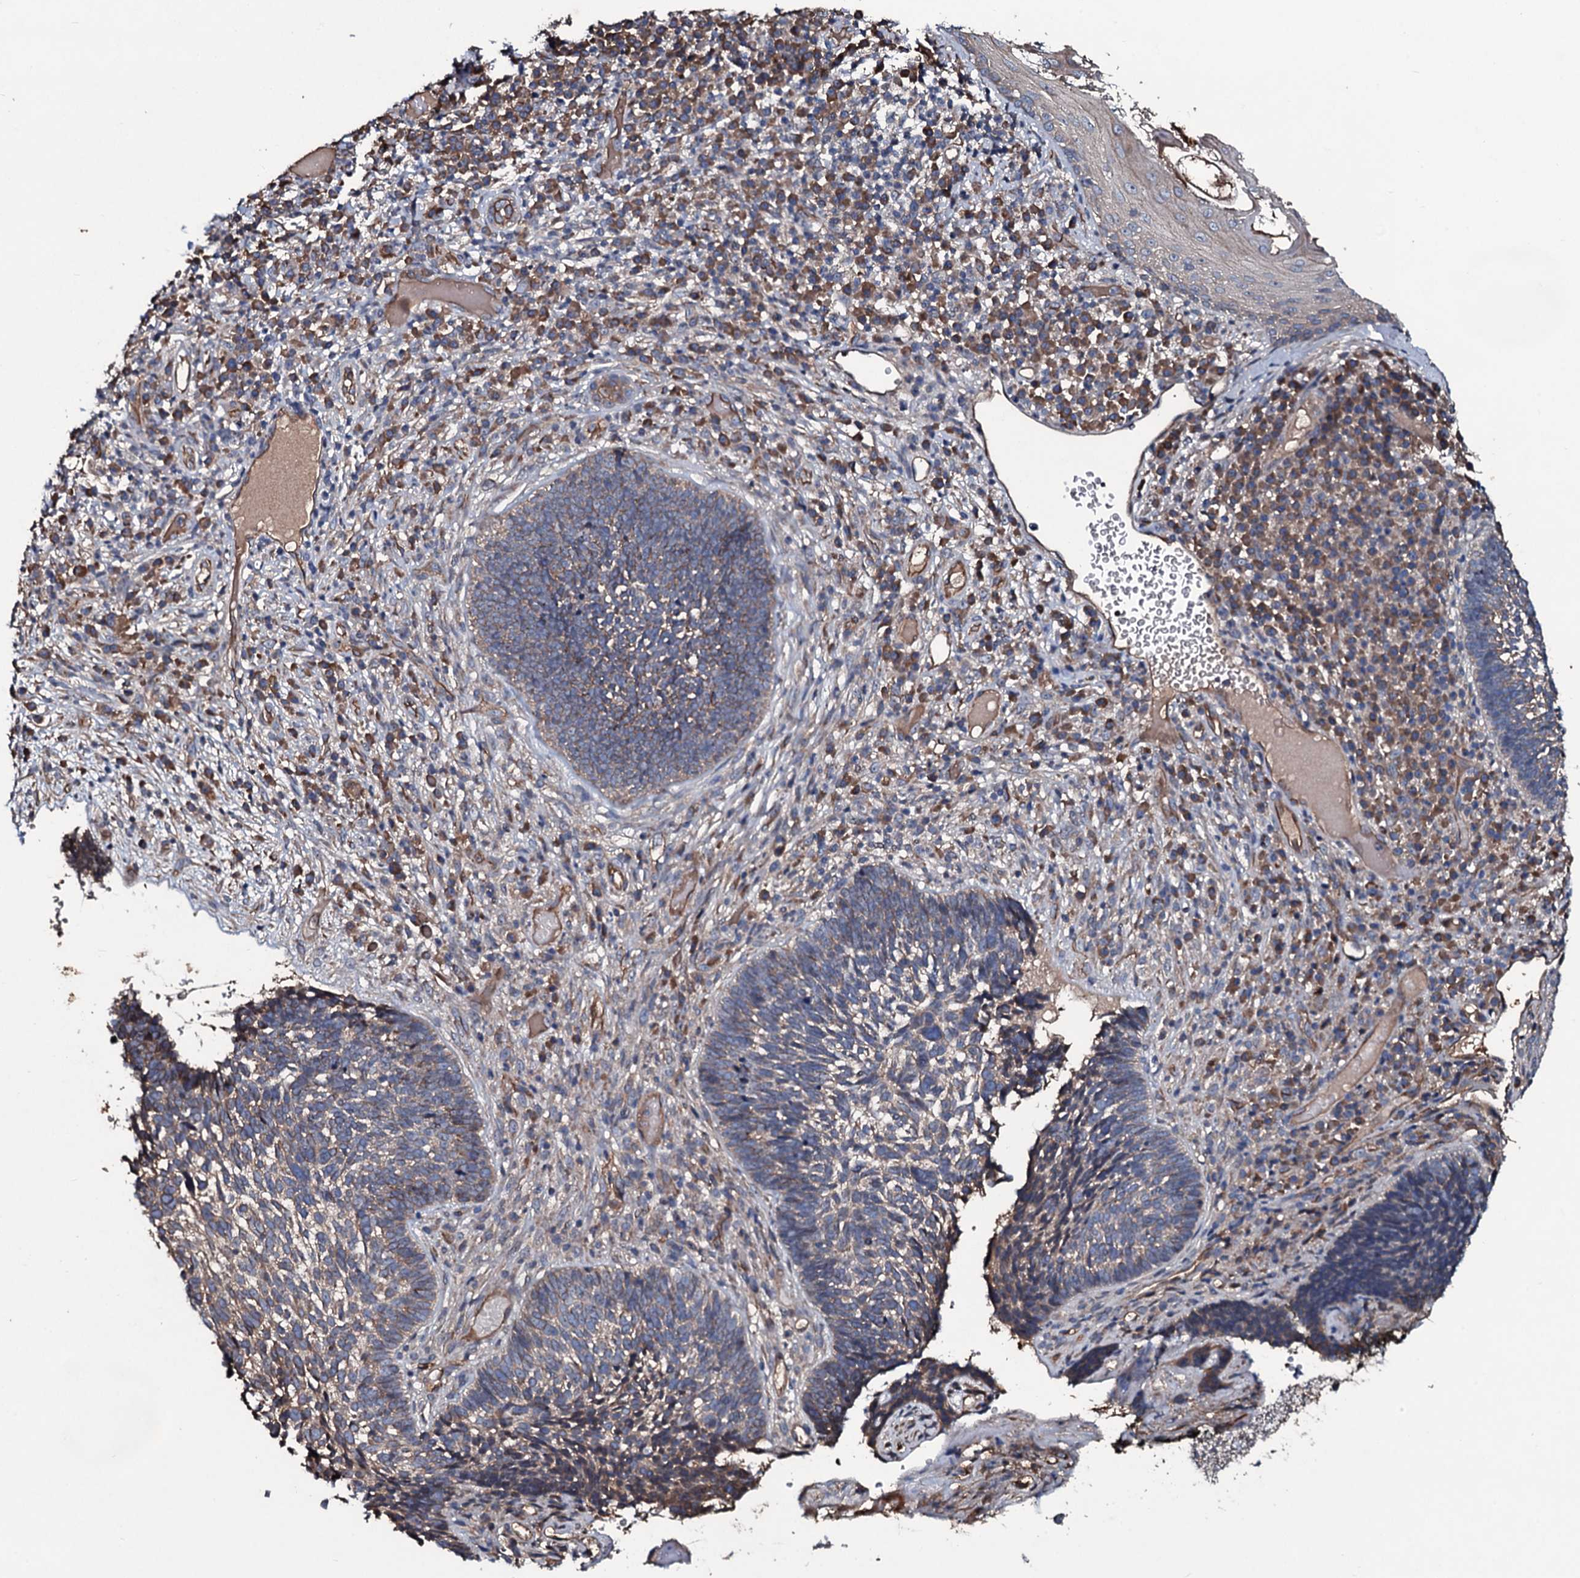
{"staining": {"intensity": "weak", "quantity": "25%-75%", "location": "cytoplasmic/membranous"}, "tissue": "skin cancer", "cell_type": "Tumor cells", "image_type": "cancer", "snomed": [{"axis": "morphology", "description": "Basal cell carcinoma"}, {"axis": "topography", "description": "Skin"}], "caption": "Immunohistochemical staining of human skin basal cell carcinoma demonstrates low levels of weak cytoplasmic/membranous protein staining in approximately 25%-75% of tumor cells. (DAB (3,3'-diaminobenzidine) = brown stain, brightfield microscopy at high magnification).", "gene": "DMAC2", "patient": {"sex": "male", "age": 88}}